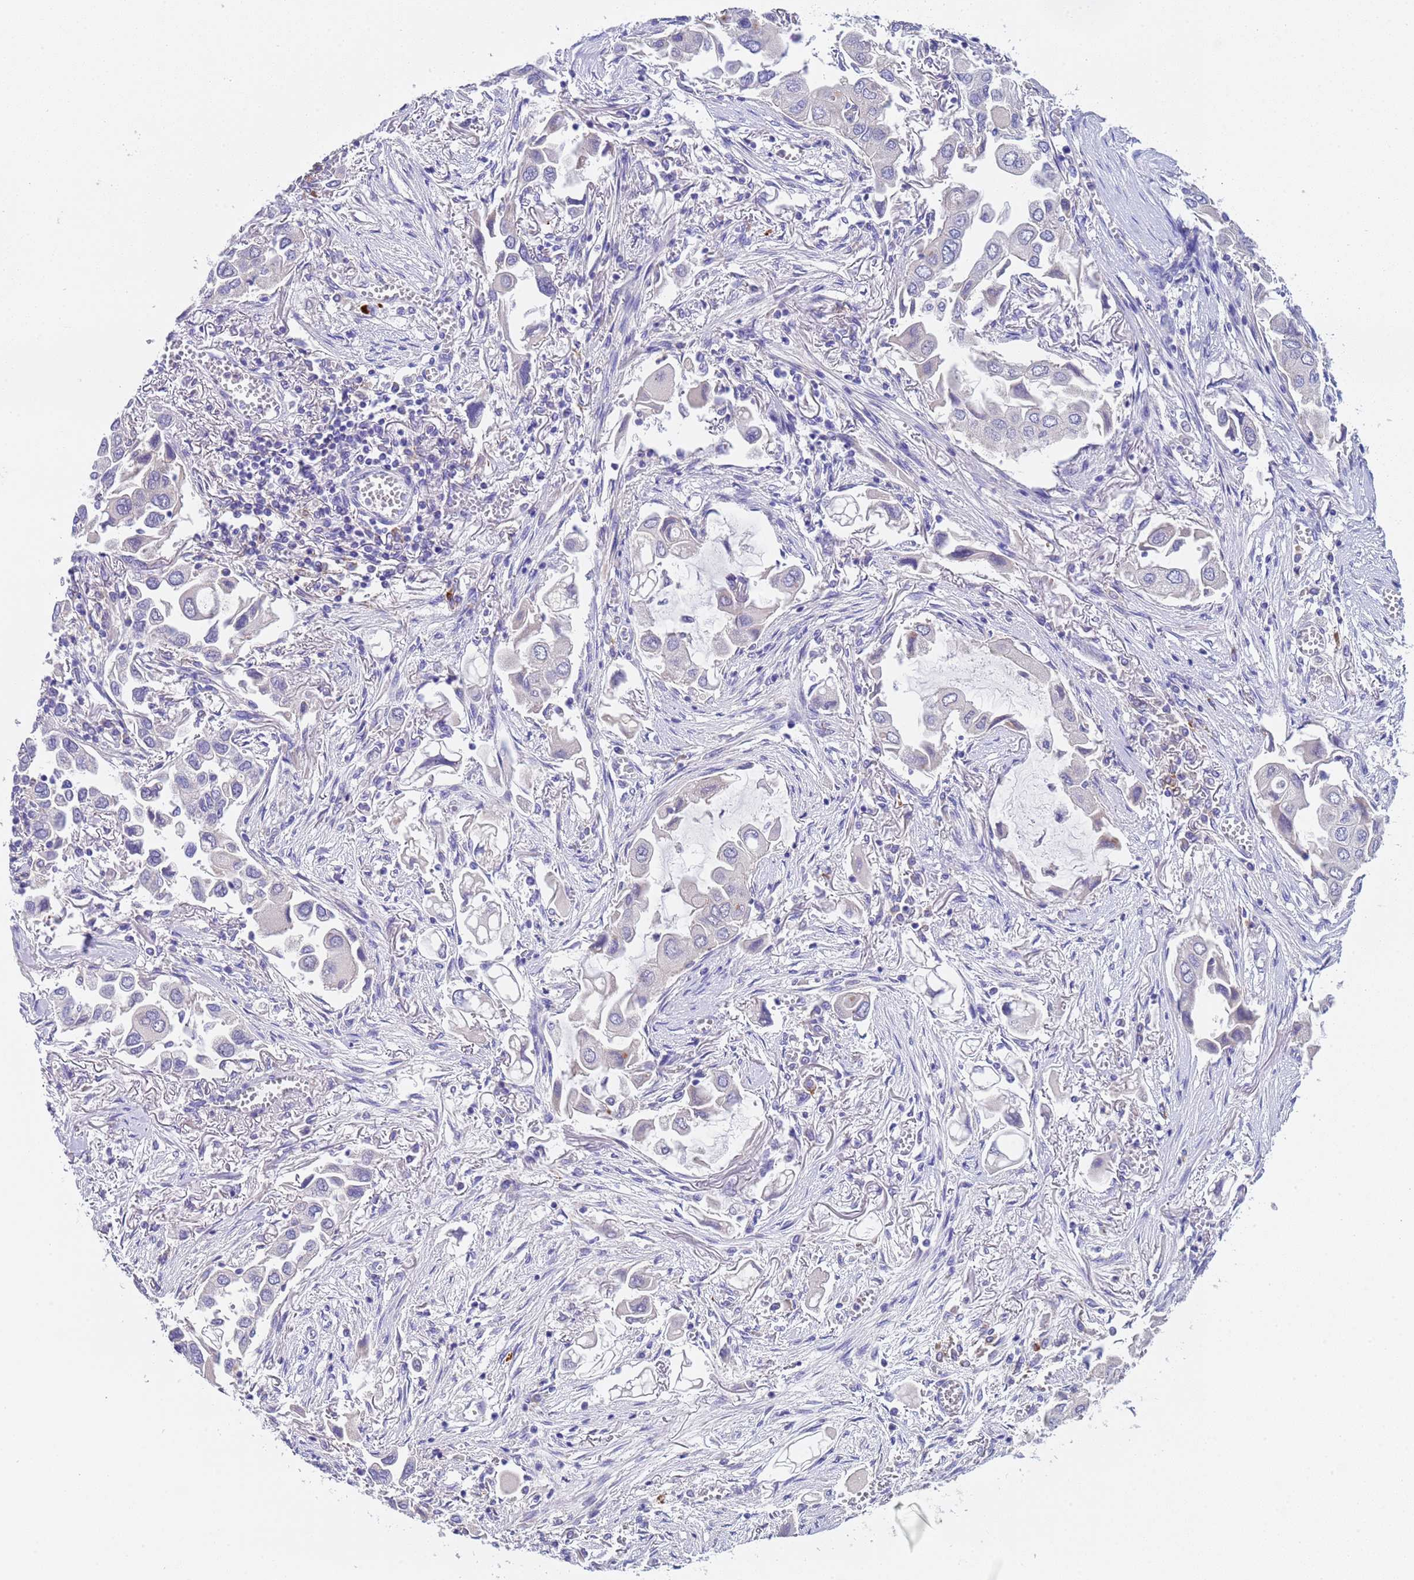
{"staining": {"intensity": "negative", "quantity": "none", "location": "none"}, "tissue": "lung cancer", "cell_type": "Tumor cells", "image_type": "cancer", "snomed": [{"axis": "morphology", "description": "Adenocarcinoma, NOS"}, {"axis": "topography", "description": "Lung"}], "caption": "High power microscopy photomicrograph of an IHC photomicrograph of adenocarcinoma (lung), revealing no significant staining in tumor cells.", "gene": "SLC24A3", "patient": {"sex": "female", "age": 76}}